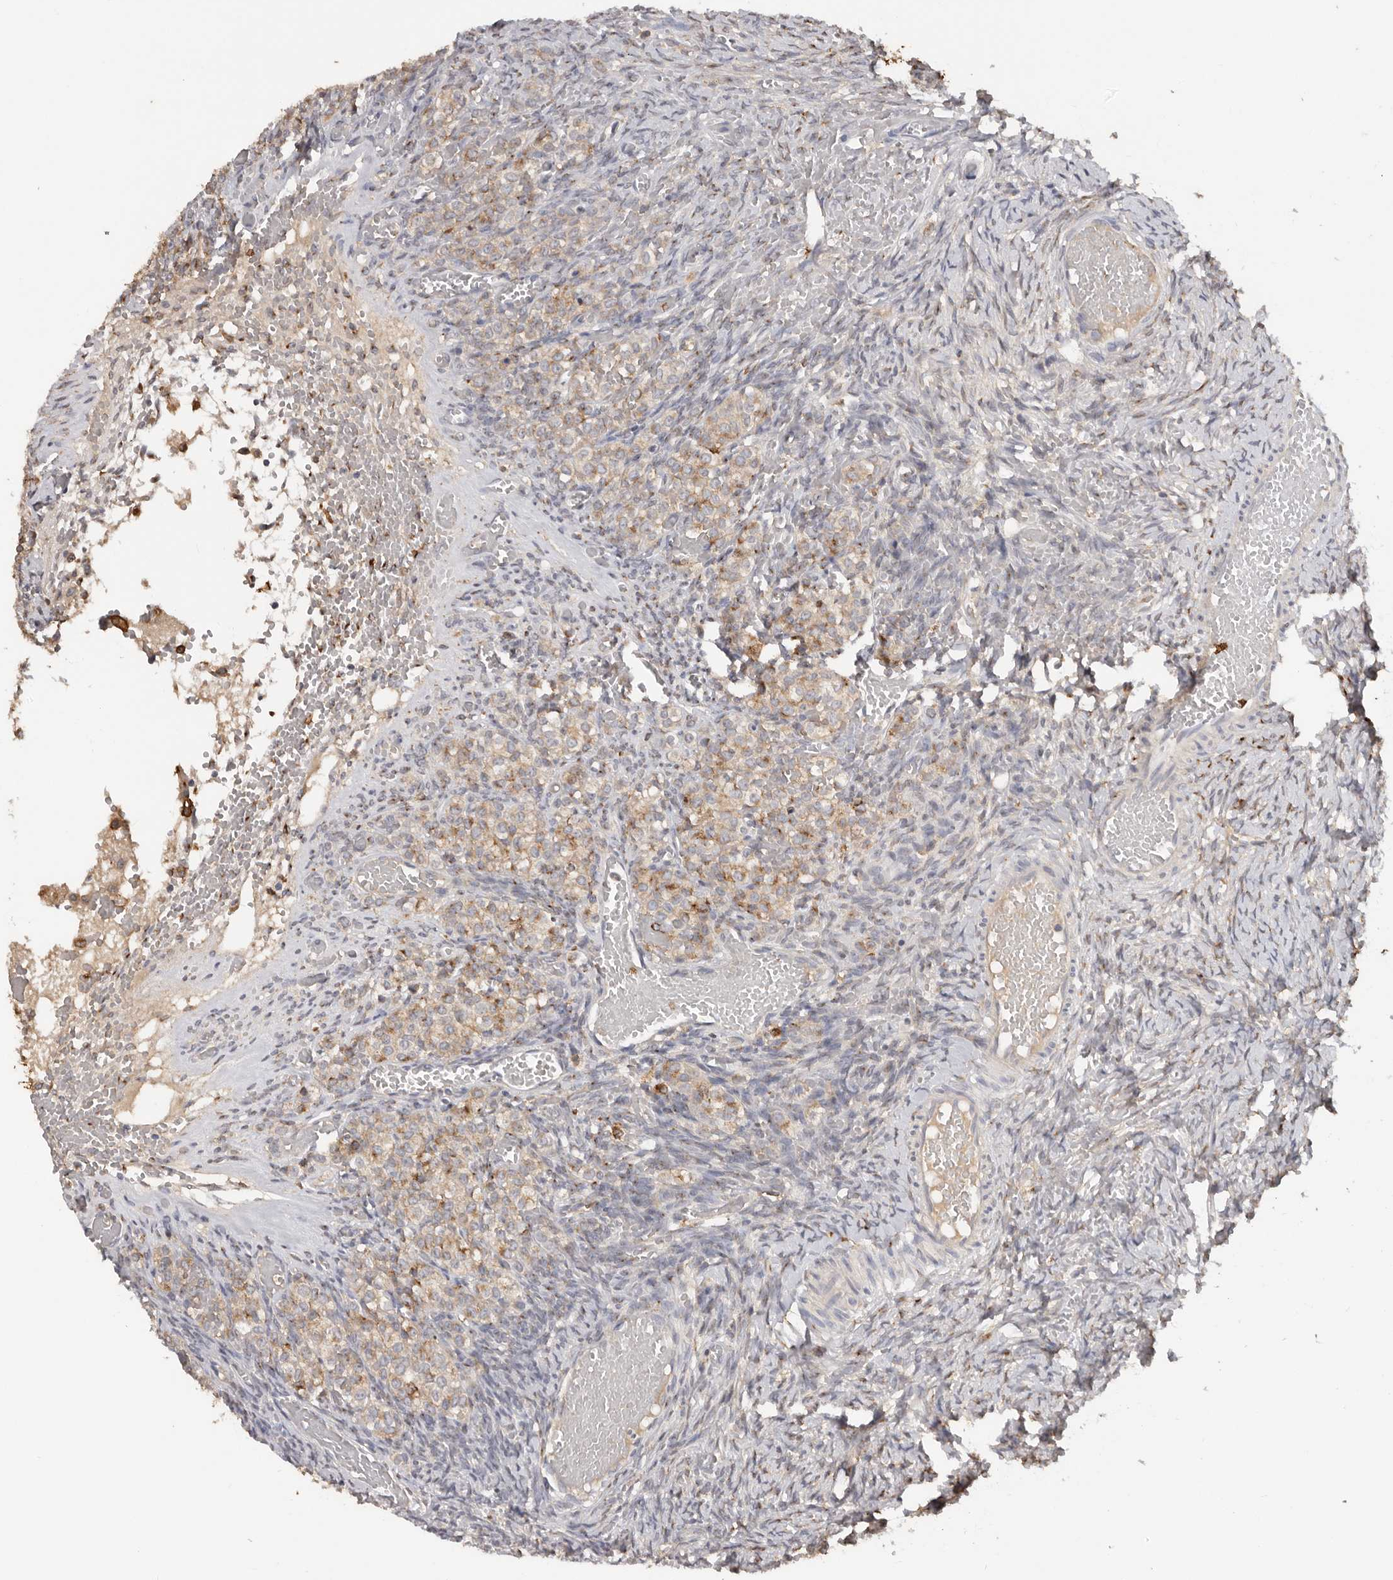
{"staining": {"intensity": "negative", "quantity": "none", "location": "none"}, "tissue": "ovary", "cell_type": "Ovarian stroma cells", "image_type": "normal", "snomed": [{"axis": "morphology", "description": "Adenocarcinoma, NOS"}, {"axis": "topography", "description": "Endometrium"}], "caption": "Ovarian stroma cells show no significant expression in normal ovary. (DAB (3,3'-diaminobenzidine) immunohistochemistry visualized using brightfield microscopy, high magnification).", "gene": "TFRC", "patient": {"sex": "female", "age": 32}}